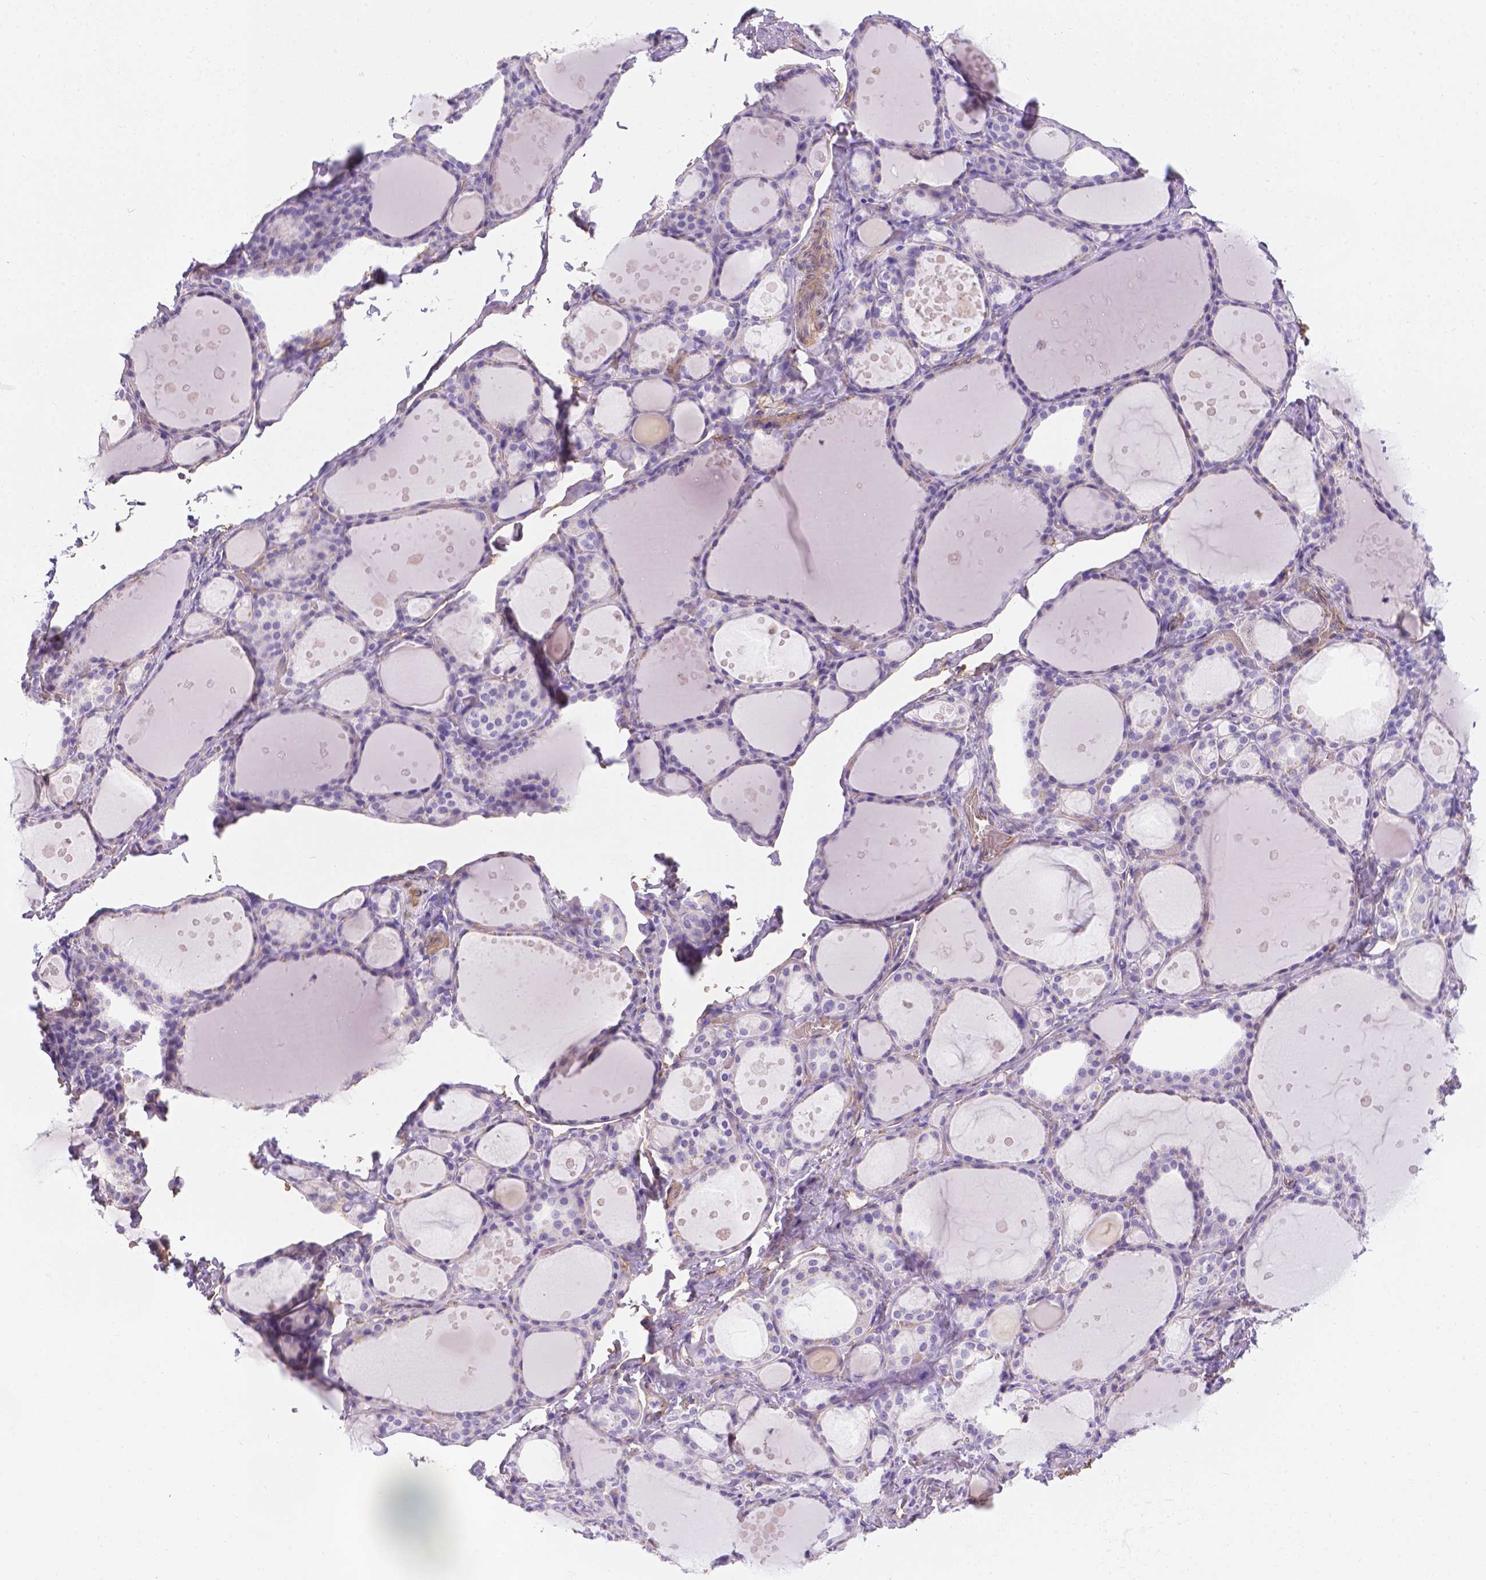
{"staining": {"intensity": "negative", "quantity": "none", "location": "none"}, "tissue": "thyroid gland", "cell_type": "Glandular cells", "image_type": "normal", "snomed": [{"axis": "morphology", "description": "Normal tissue, NOS"}, {"axis": "topography", "description": "Thyroid gland"}], "caption": "Normal thyroid gland was stained to show a protein in brown. There is no significant expression in glandular cells. Brightfield microscopy of immunohistochemistry stained with DAB (brown) and hematoxylin (blue), captured at high magnification.", "gene": "SLC40A1", "patient": {"sex": "male", "age": 68}}